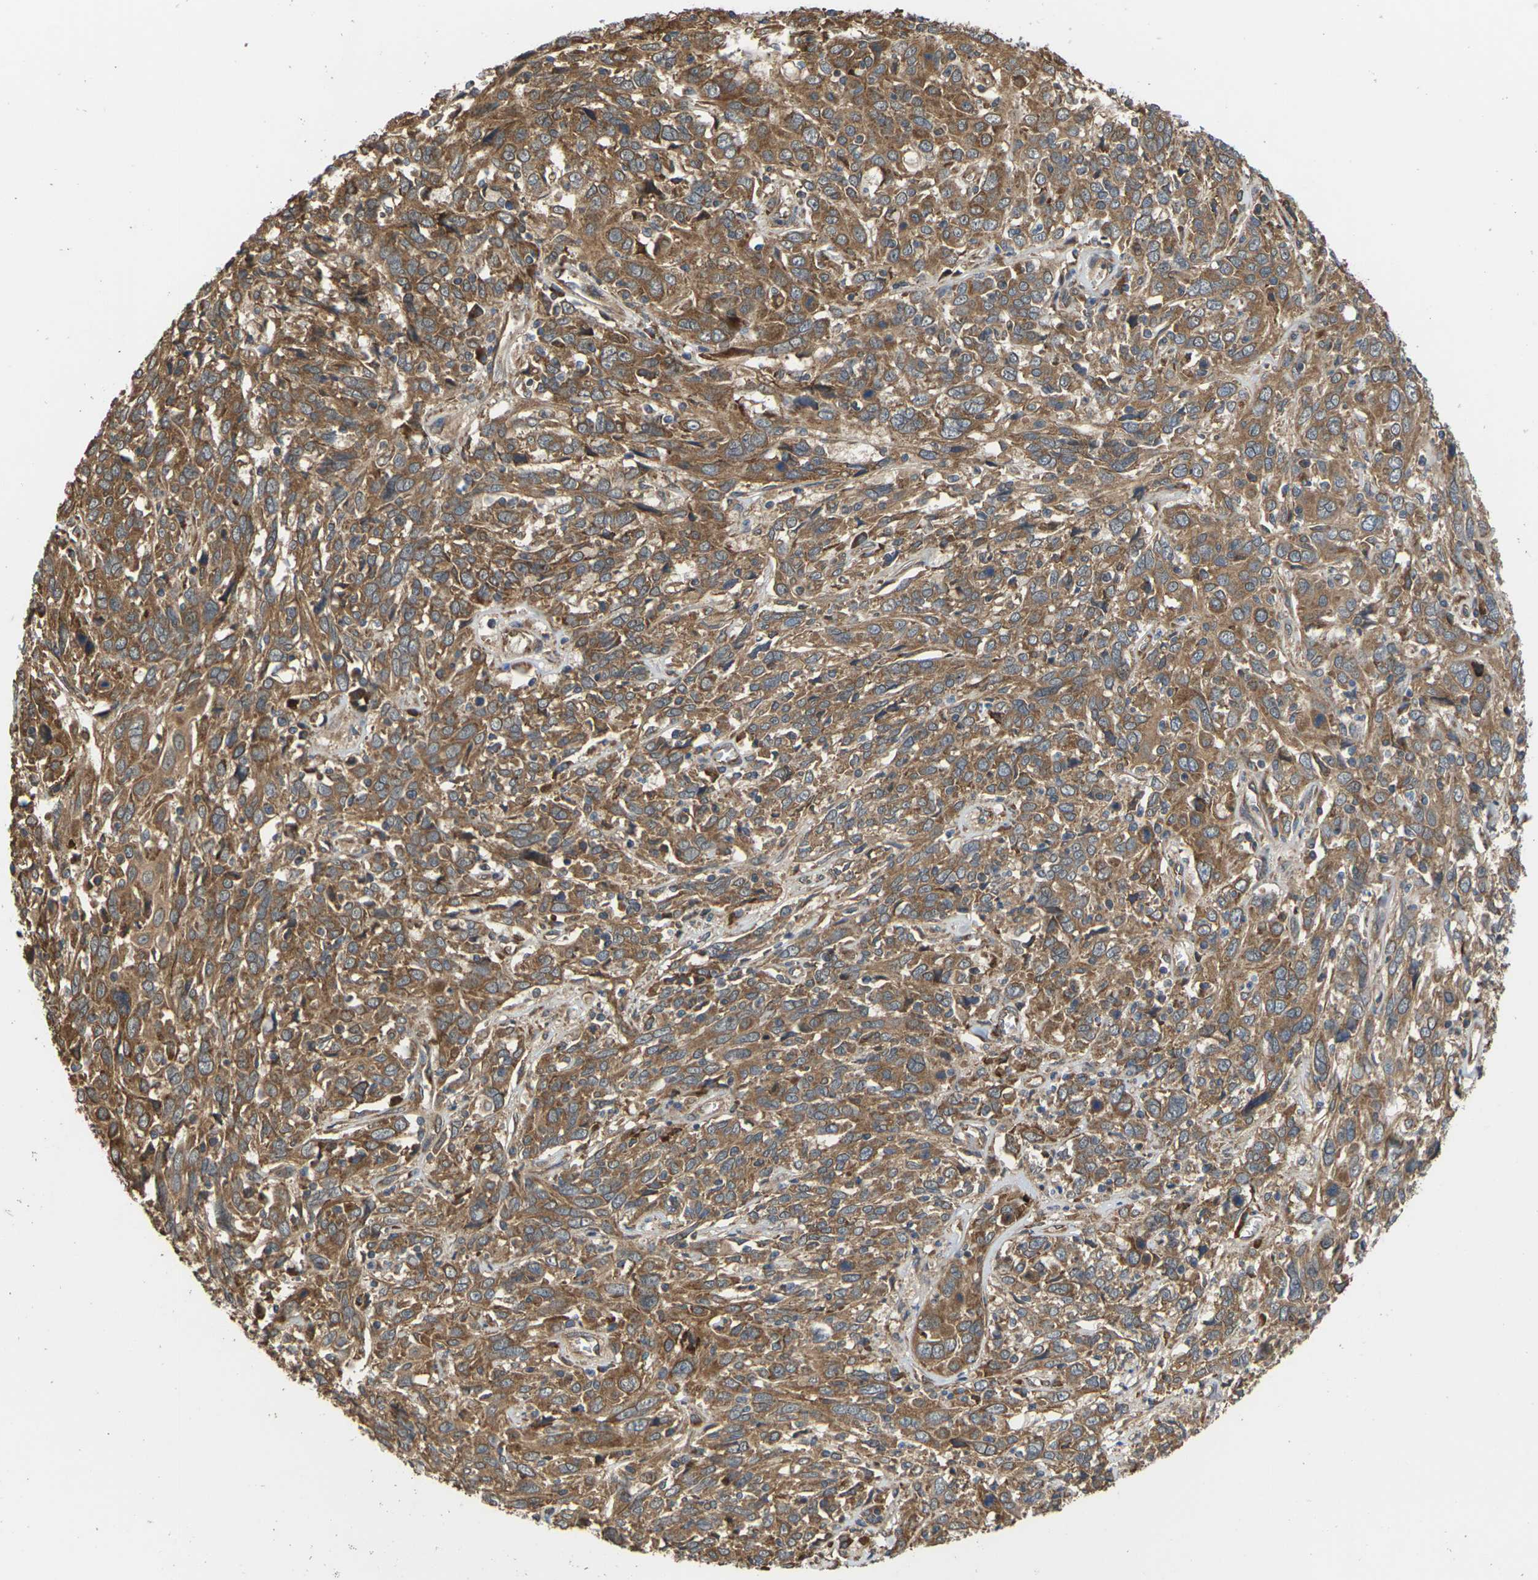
{"staining": {"intensity": "moderate", "quantity": ">75%", "location": "cytoplasmic/membranous"}, "tissue": "cervical cancer", "cell_type": "Tumor cells", "image_type": "cancer", "snomed": [{"axis": "morphology", "description": "Squamous cell carcinoma, NOS"}, {"axis": "topography", "description": "Cervix"}], "caption": "Brown immunohistochemical staining in human squamous cell carcinoma (cervical) exhibits moderate cytoplasmic/membranous staining in approximately >75% of tumor cells.", "gene": "NRAS", "patient": {"sex": "female", "age": 46}}